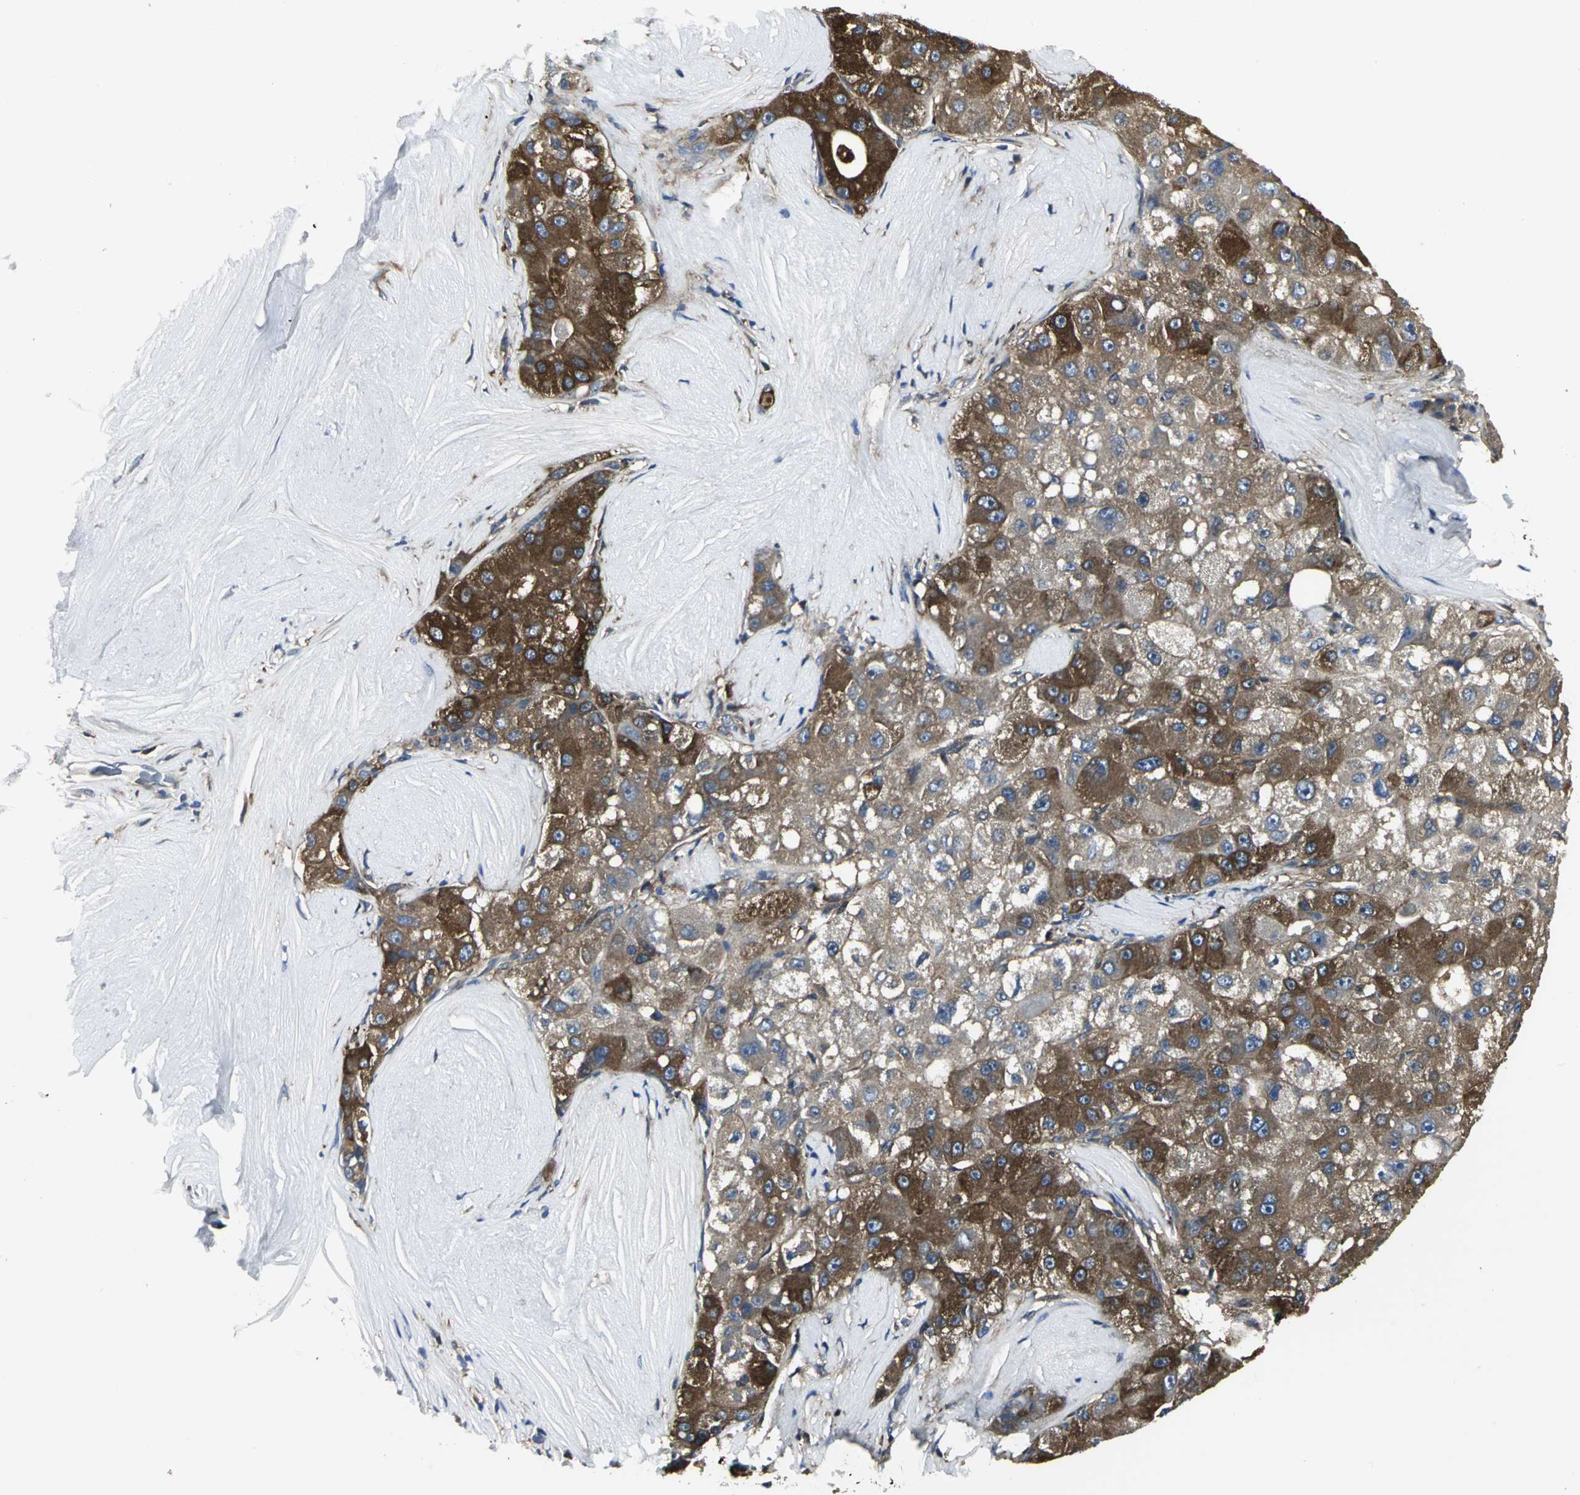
{"staining": {"intensity": "strong", "quantity": ">75%", "location": "cytoplasmic/membranous"}, "tissue": "liver cancer", "cell_type": "Tumor cells", "image_type": "cancer", "snomed": [{"axis": "morphology", "description": "Carcinoma, Hepatocellular, NOS"}, {"axis": "topography", "description": "Liver"}], "caption": "Protein staining shows strong cytoplasmic/membranous staining in approximately >75% of tumor cells in liver cancer (hepatocellular carcinoma). The protein is shown in brown color, while the nuclei are stained blue.", "gene": "CHRNB1", "patient": {"sex": "male", "age": 80}}